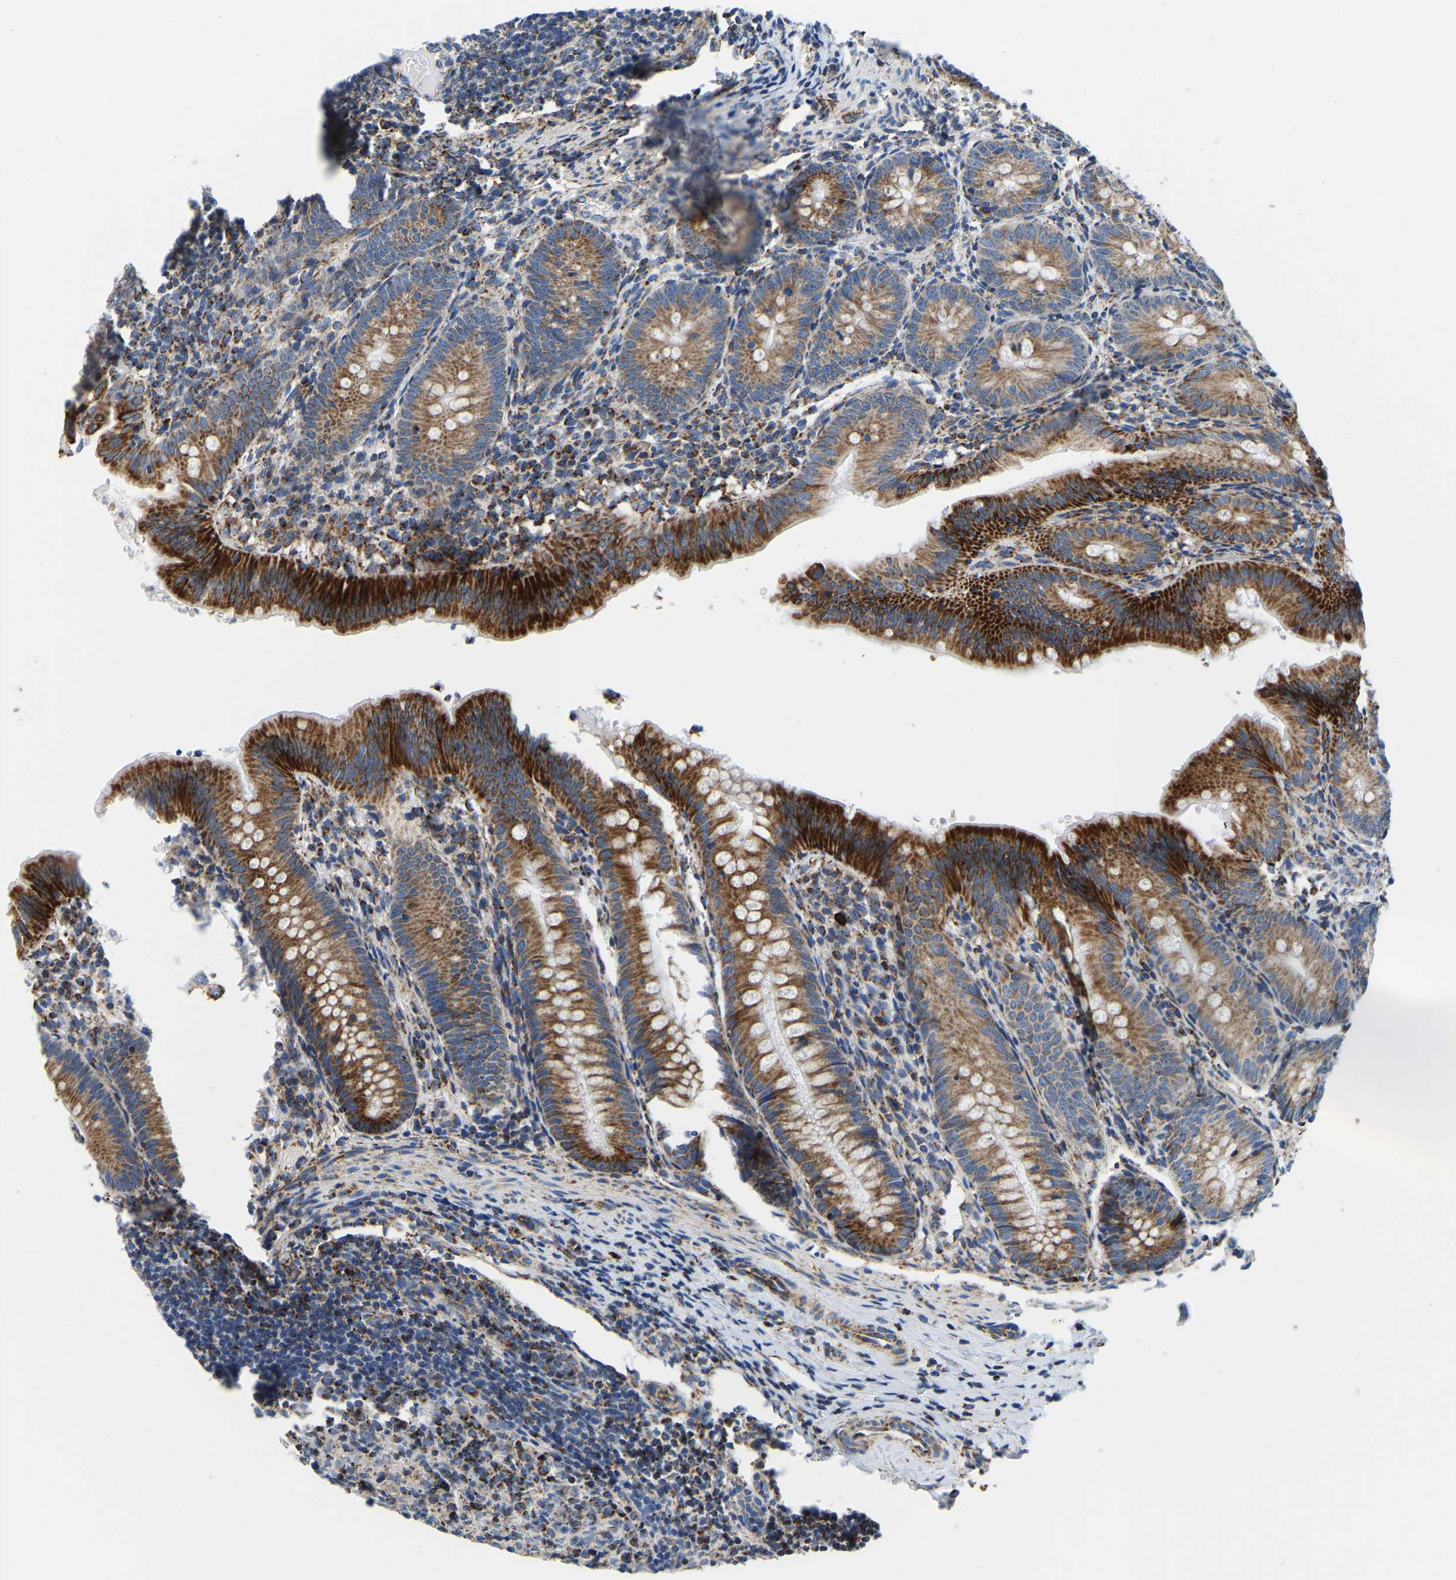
{"staining": {"intensity": "strong", "quantity": "25%-75%", "location": "cytoplasmic/membranous"}, "tissue": "appendix", "cell_type": "Glandular cells", "image_type": "normal", "snomed": [{"axis": "morphology", "description": "Normal tissue, NOS"}, {"axis": "topography", "description": "Appendix"}], "caption": "DAB immunohistochemical staining of benign appendix demonstrates strong cytoplasmic/membranous protein expression in about 25%-75% of glandular cells. The staining was performed using DAB (3,3'-diaminobenzidine), with brown indicating positive protein expression. Nuclei are stained blue with hematoxylin.", "gene": "SFXN1", "patient": {"sex": "male", "age": 1}}